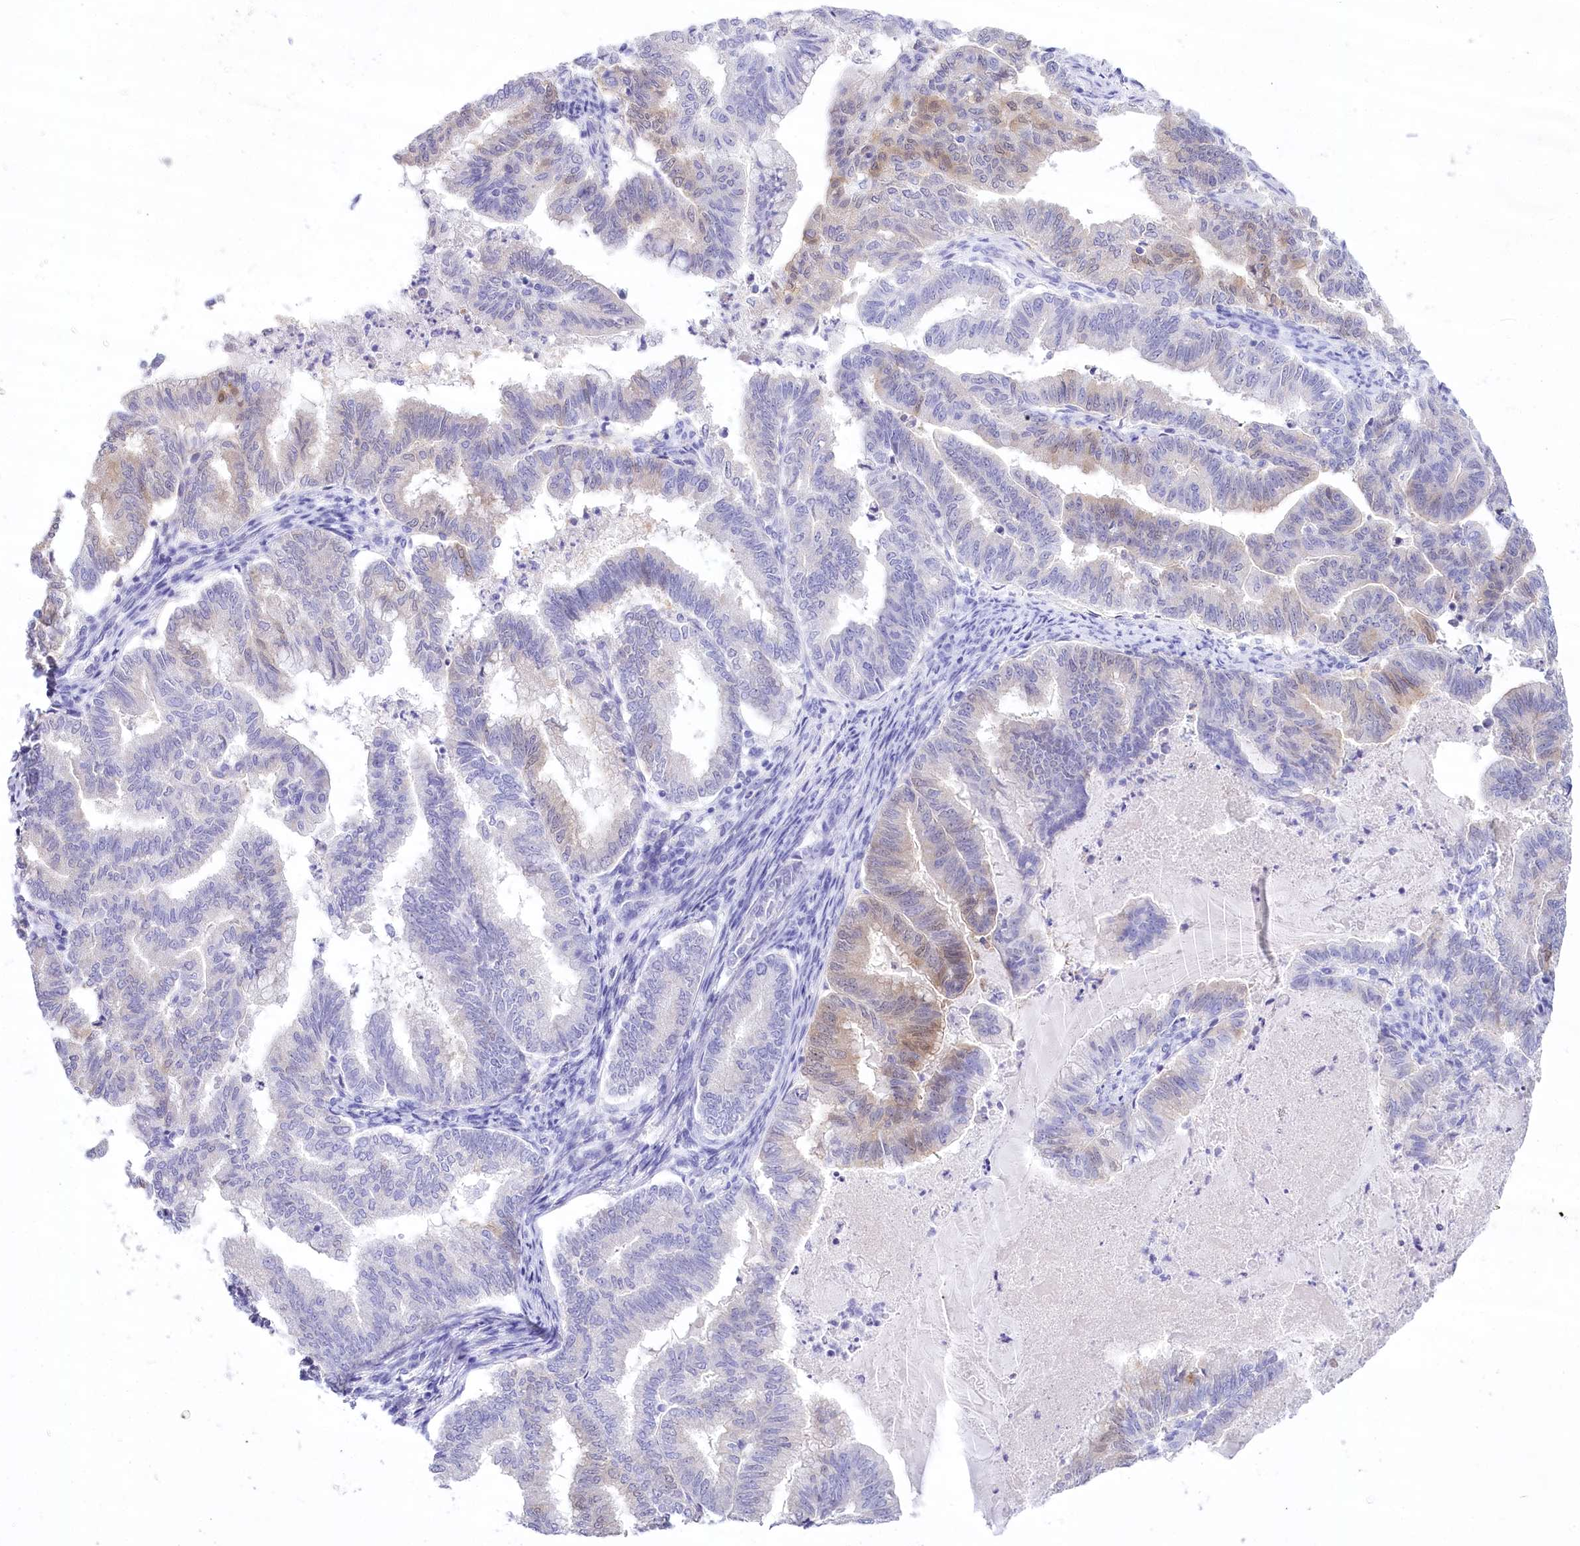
{"staining": {"intensity": "weak", "quantity": "<25%", "location": "cytoplasmic/membranous,nuclear"}, "tissue": "endometrial cancer", "cell_type": "Tumor cells", "image_type": "cancer", "snomed": [{"axis": "morphology", "description": "Adenocarcinoma, NOS"}, {"axis": "topography", "description": "Endometrium"}], "caption": "The photomicrograph displays no staining of tumor cells in endometrial cancer.", "gene": "PBLD", "patient": {"sex": "female", "age": 79}}